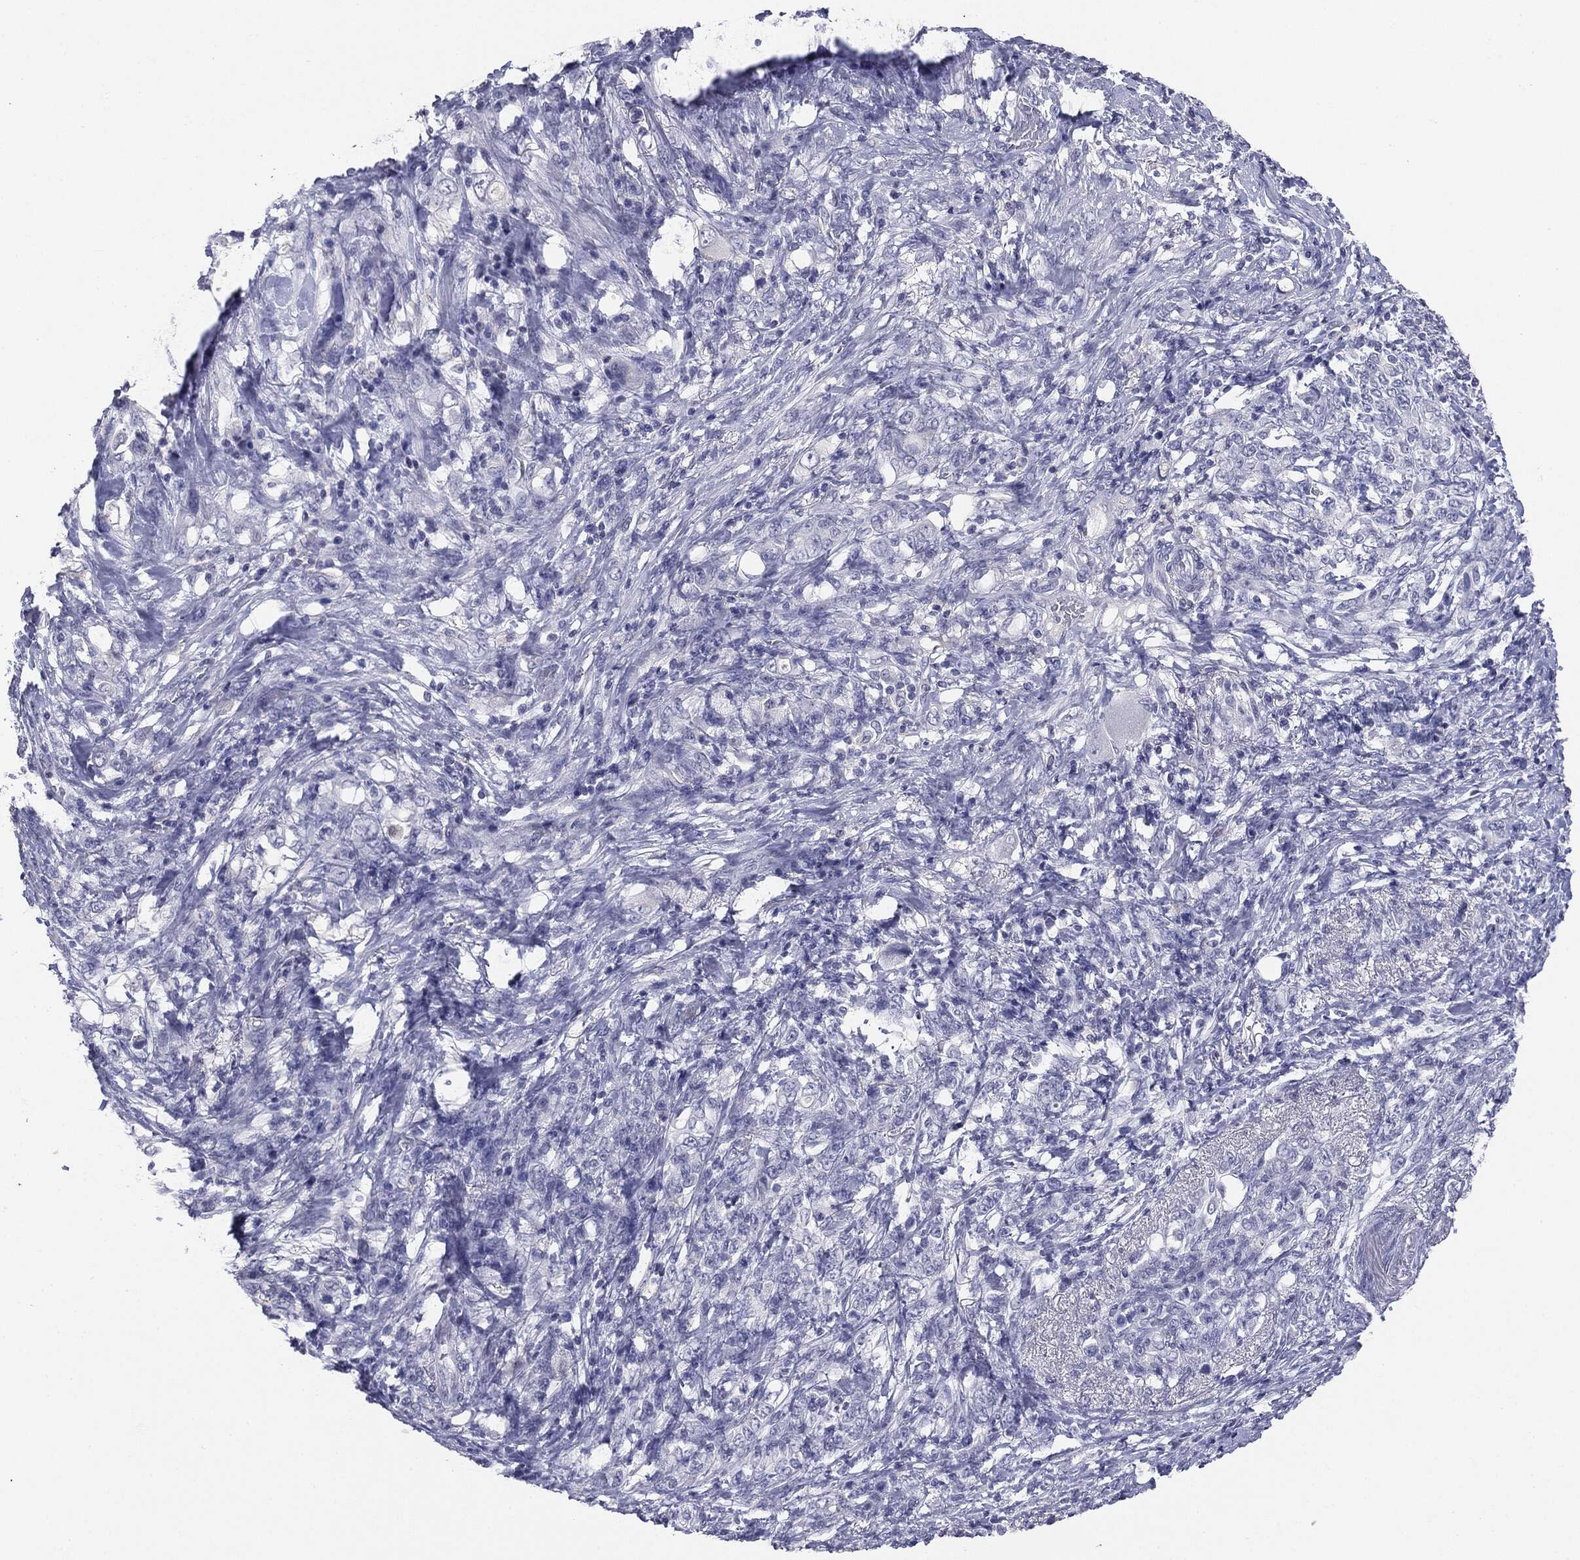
{"staining": {"intensity": "negative", "quantity": "none", "location": "none"}, "tissue": "stomach cancer", "cell_type": "Tumor cells", "image_type": "cancer", "snomed": [{"axis": "morphology", "description": "Normal tissue, NOS"}, {"axis": "morphology", "description": "Adenocarcinoma, NOS"}, {"axis": "topography", "description": "Stomach"}], "caption": "A micrograph of stomach cancer stained for a protein demonstrates no brown staining in tumor cells.", "gene": "SERPINB4", "patient": {"sex": "female", "age": 79}}